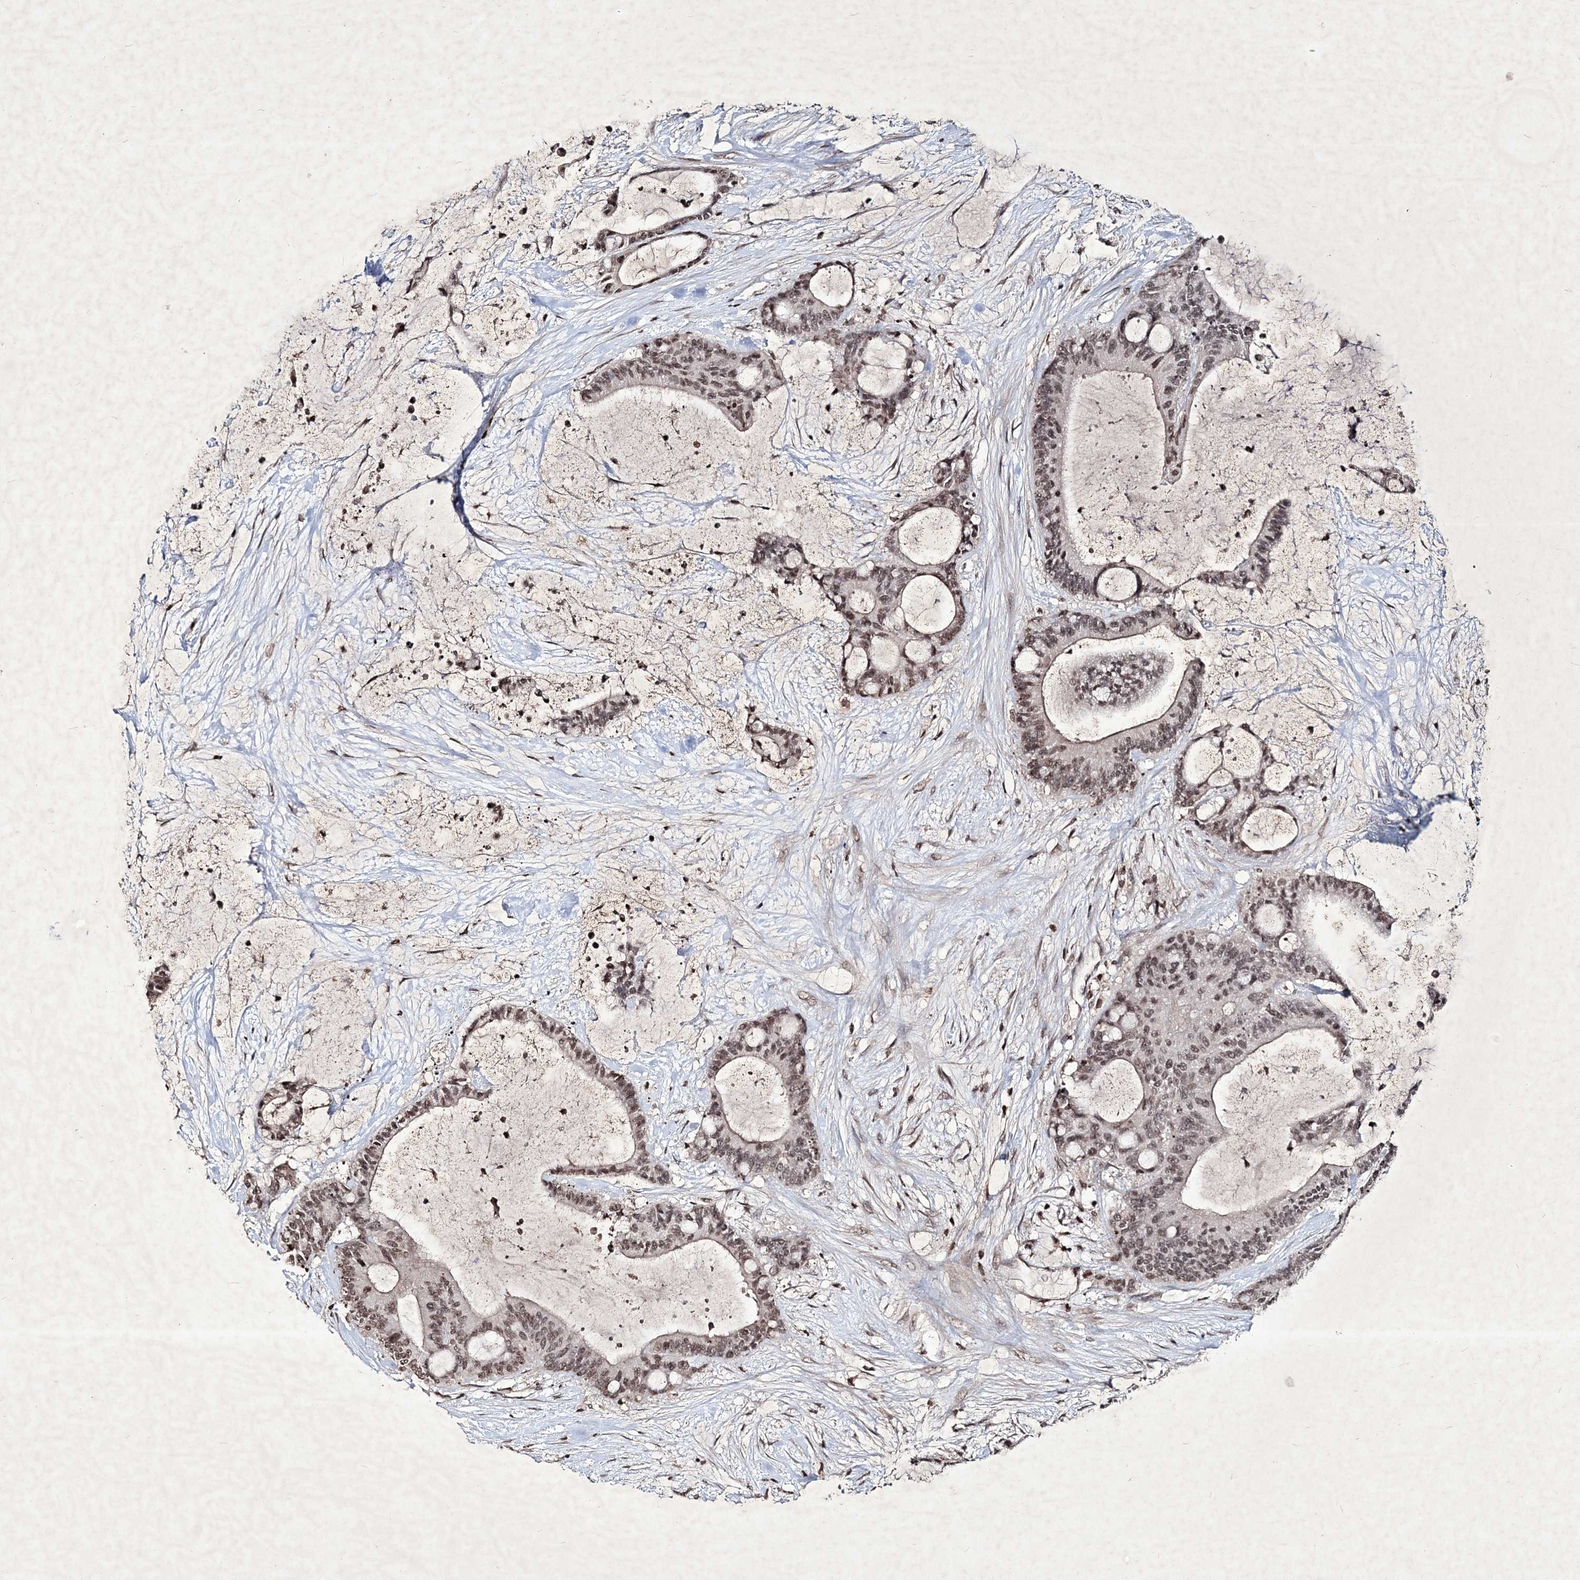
{"staining": {"intensity": "moderate", "quantity": ">75%", "location": "cytoplasmic/membranous,nuclear"}, "tissue": "liver cancer", "cell_type": "Tumor cells", "image_type": "cancer", "snomed": [{"axis": "morphology", "description": "Cholangiocarcinoma"}, {"axis": "topography", "description": "Liver"}], "caption": "Immunohistochemical staining of human liver cholangiocarcinoma displays medium levels of moderate cytoplasmic/membranous and nuclear protein positivity in about >75% of tumor cells.", "gene": "SOWAHB", "patient": {"sex": "female", "age": 73}}